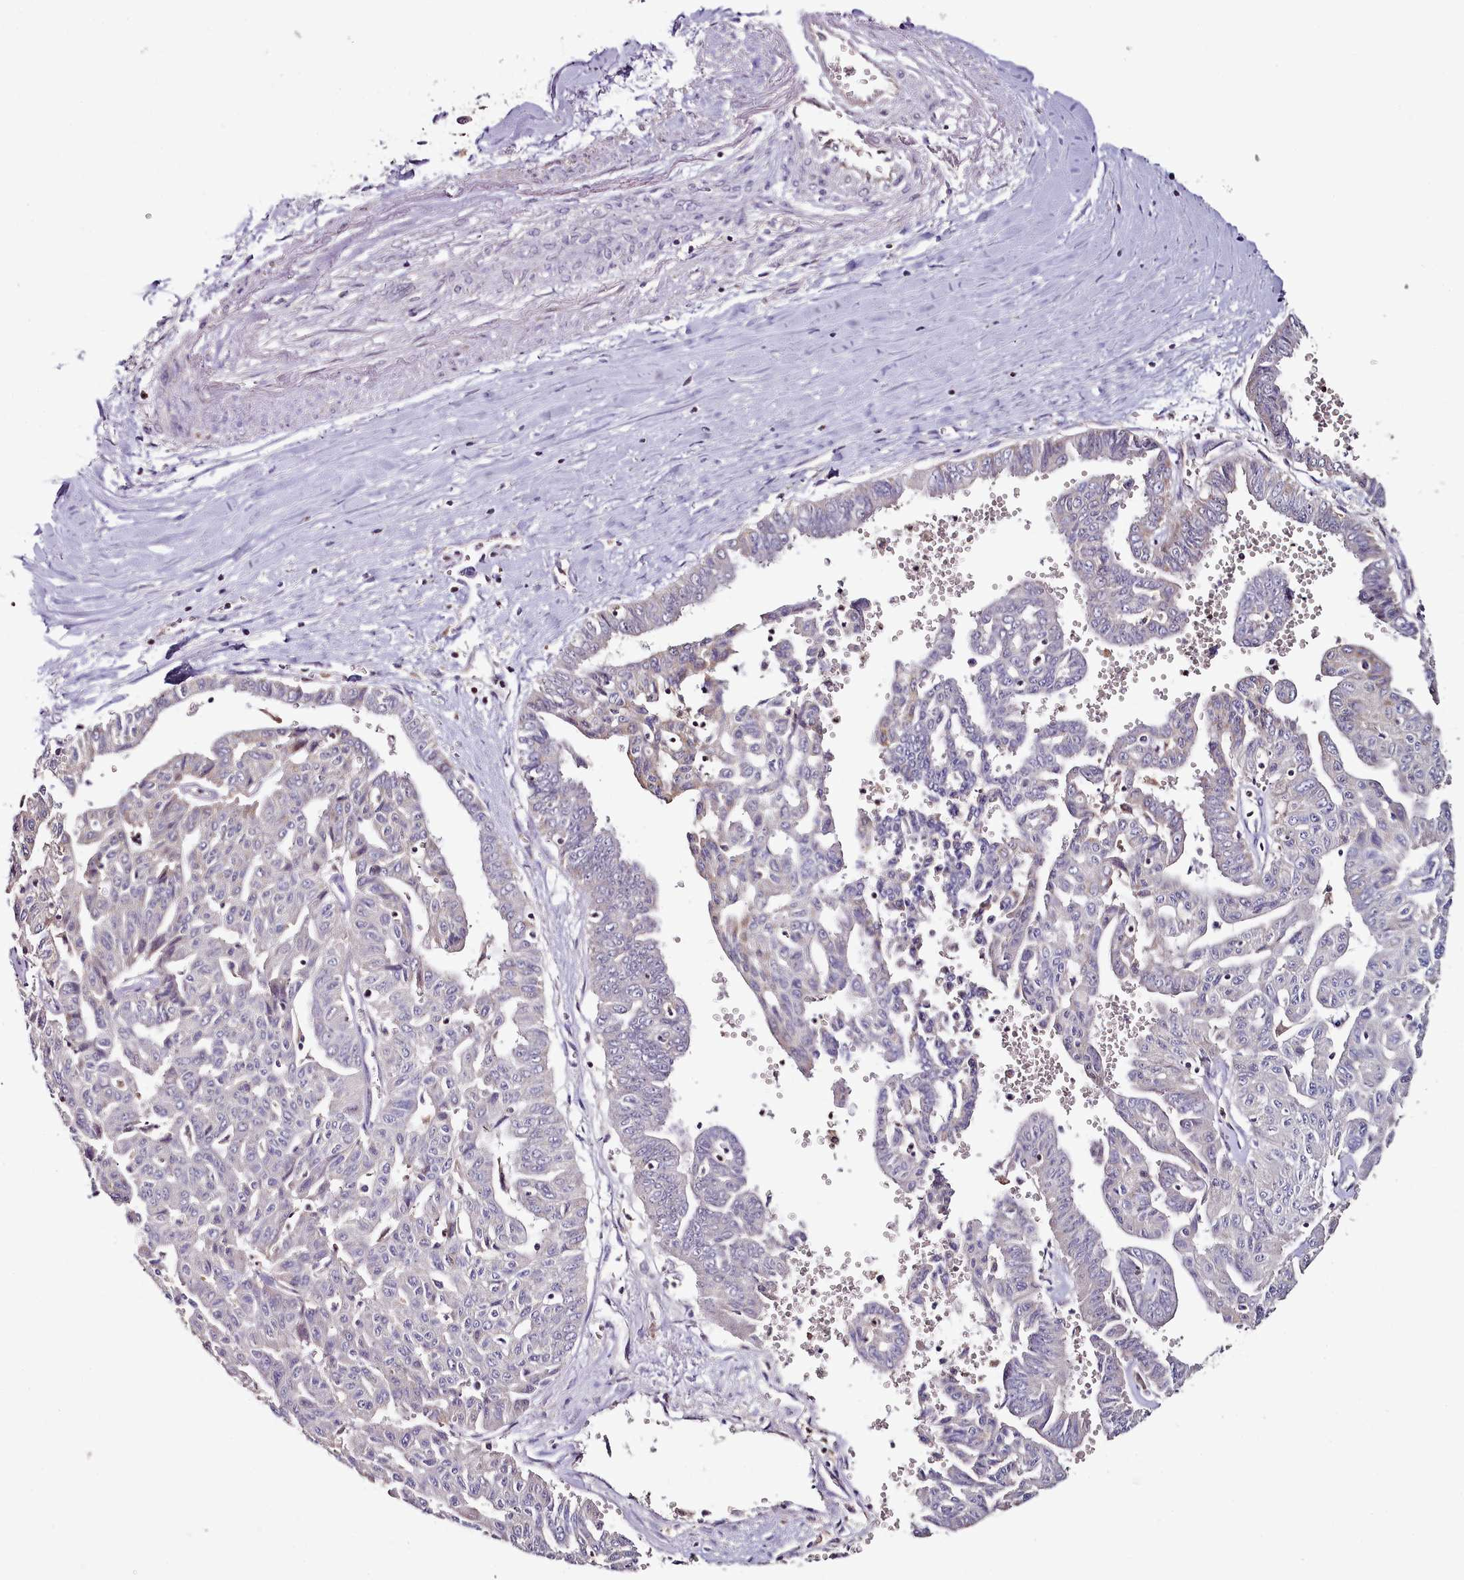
{"staining": {"intensity": "negative", "quantity": "none", "location": "none"}, "tissue": "liver cancer", "cell_type": "Tumor cells", "image_type": "cancer", "snomed": [{"axis": "morphology", "description": "Cholangiocarcinoma"}, {"axis": "topography", "description": "Liver"}], "caption": "IHC of human liver cancer displays no expression in tumor cells. (DAB (3,3'-diaminobenzidine) IHC visualized using brightfield microscopy, high magnification).", "gene": "ACSS1", "patient": {"sex": "female", "age": 77}}